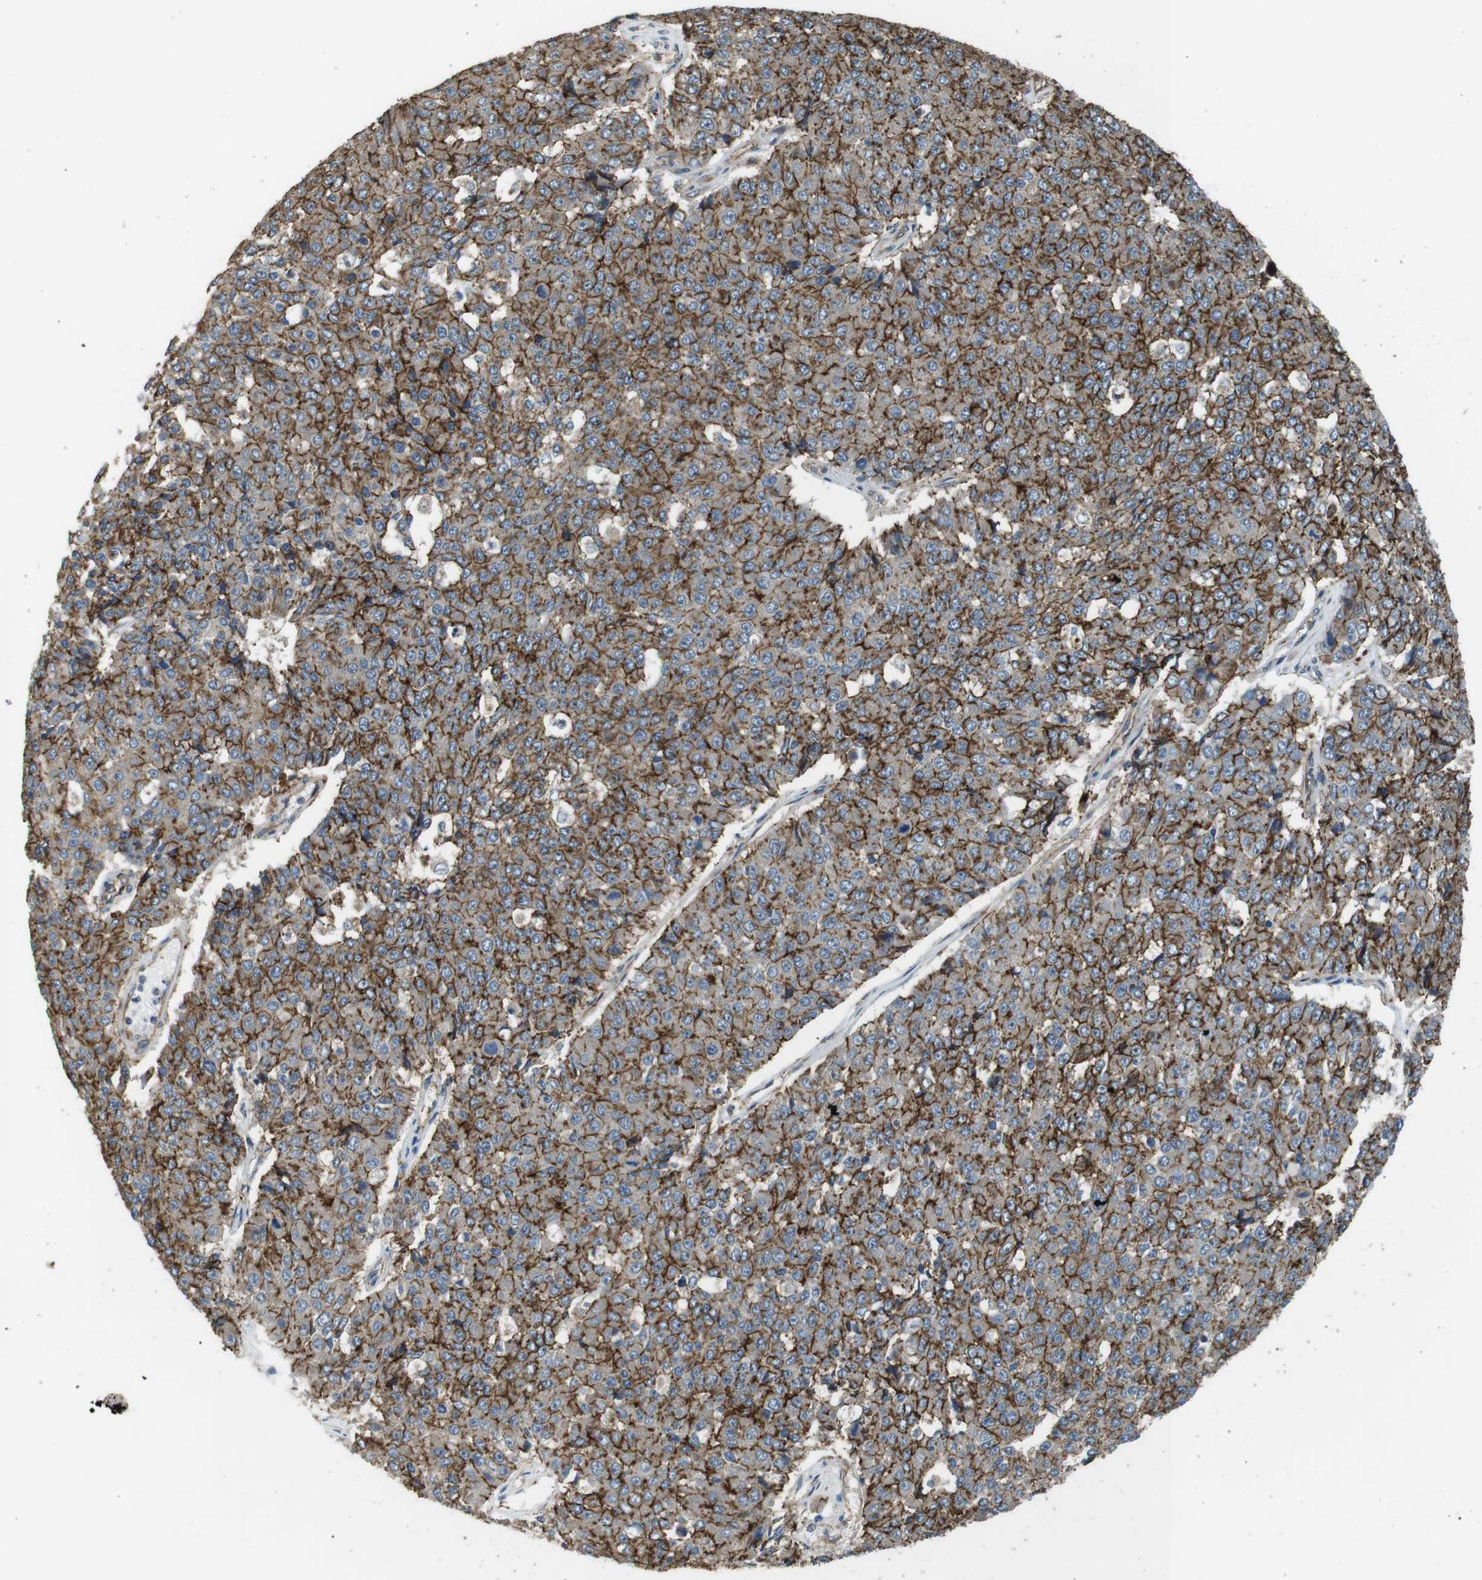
{"staining": {"intensity": "strong", "quantity": ">75%", "location": "cytoplasmic/membranous"}, "tissue": "pancreatic cancer", "cell_type": "Tumor cells", "image_type": "cancer", "snomed": [{"axis": "morphology", "description": "Adenocarcinoma, NOS"}, {"axis": "topography", "description": "Pancreas"}], "caption": "Strong cytoplasmic/membranous staining for a protein is seen in approximately >75% of tumor cells of adenocarcinoma (pancreatic) using immunohistochemistry (IHC).", "gene": "CLDN7", "patient": {"sex": "male", "age": 50}}